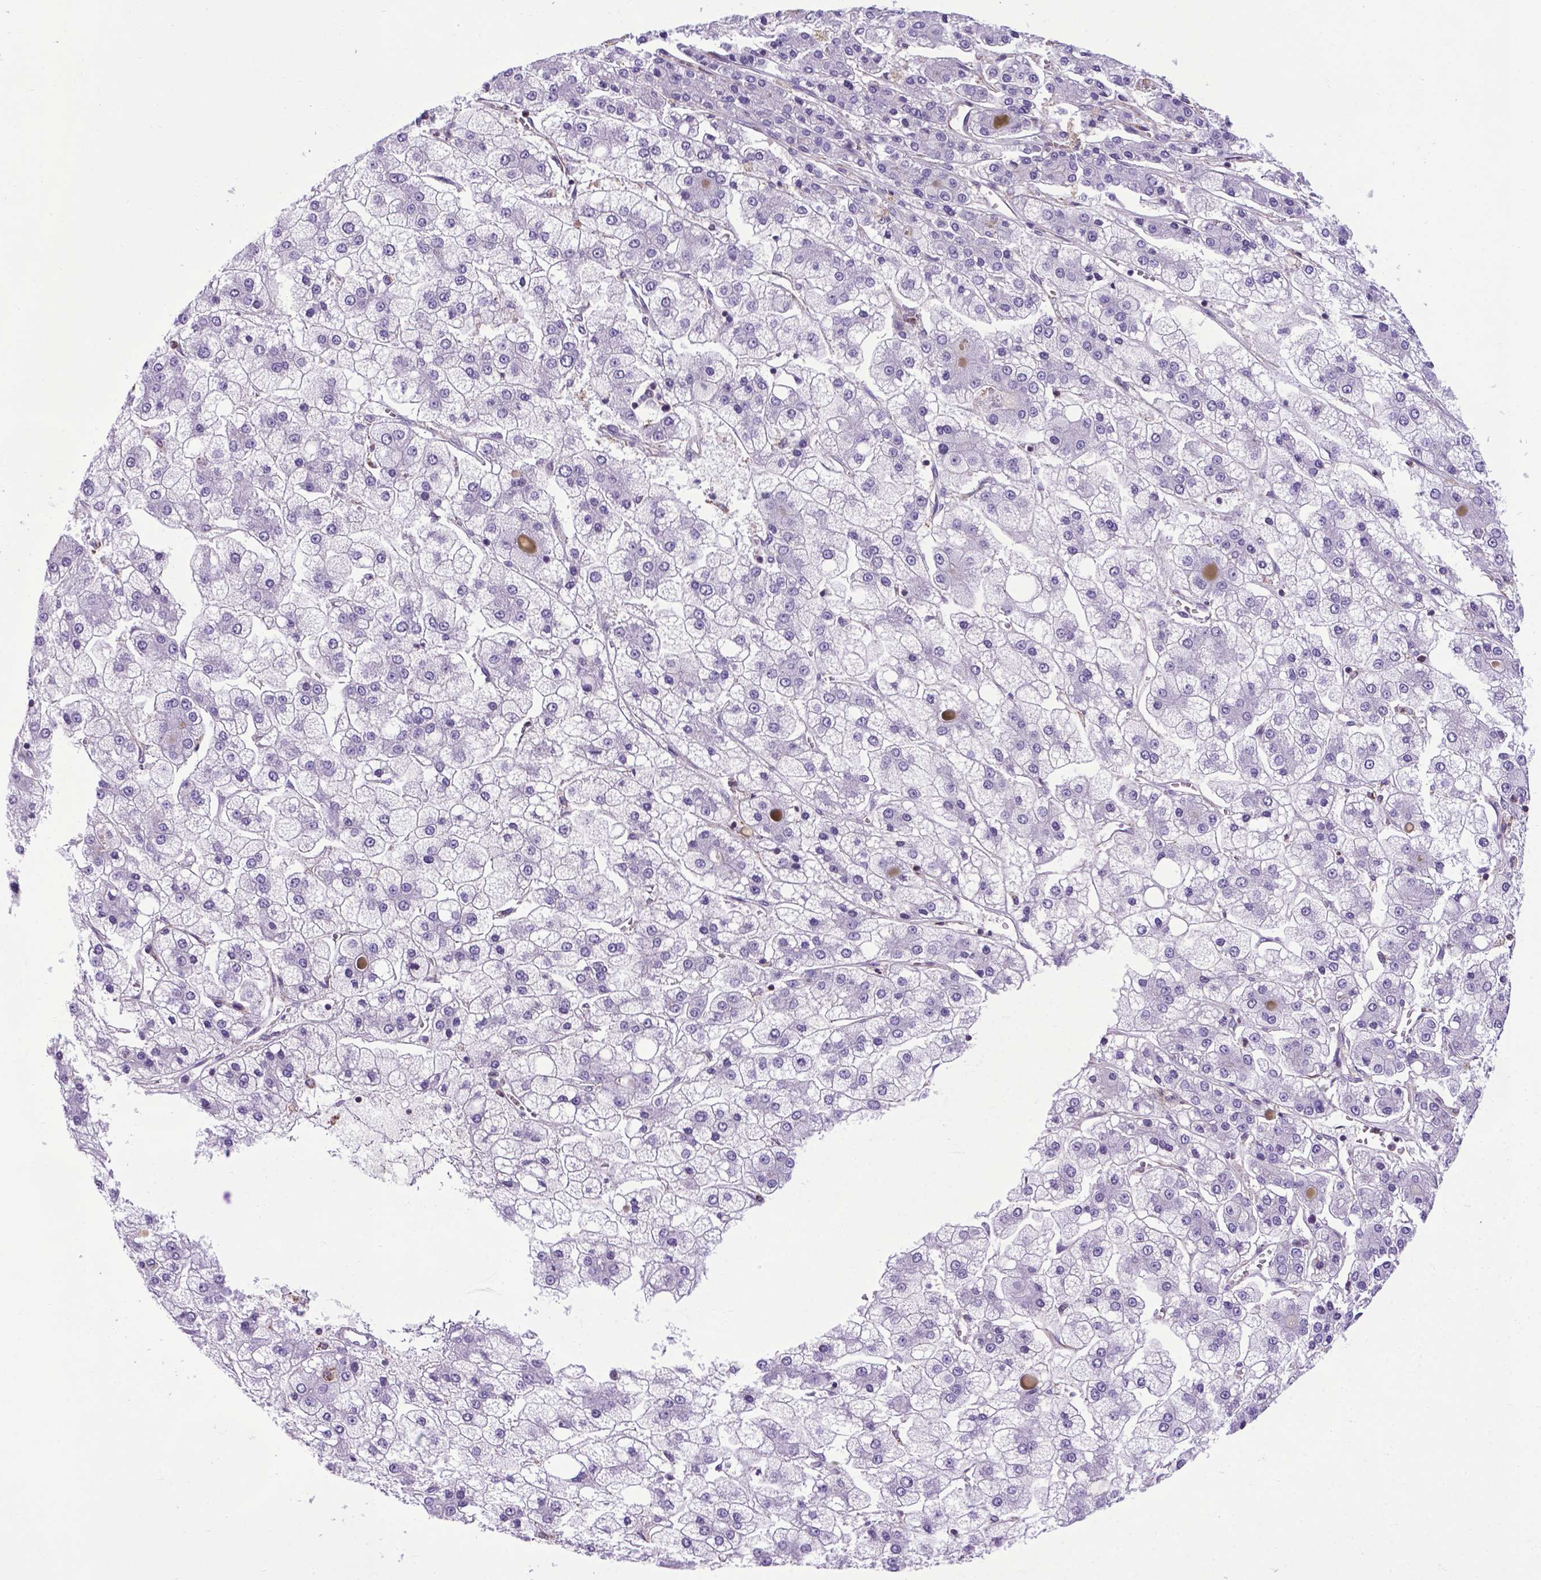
{"staining": {"intensity": "negative", "quantity": "none", "location": "none"}, "tissue": "liver cancer", "cell_type": "Tumor cells", "image_type": "cancer", "snomed": [{"axis": "morphology", "description": "Carcinoma, Hepatocellular, NOS"}, {"axis": "topography", "description": "Liver"}], "caption": "DAB immunohistochemical staining of liver hepatocellular carcinoma shows no significant expression in tumor cells.", "gene": "POU3F3", "patient": {"sex": "male", "age": 73}}